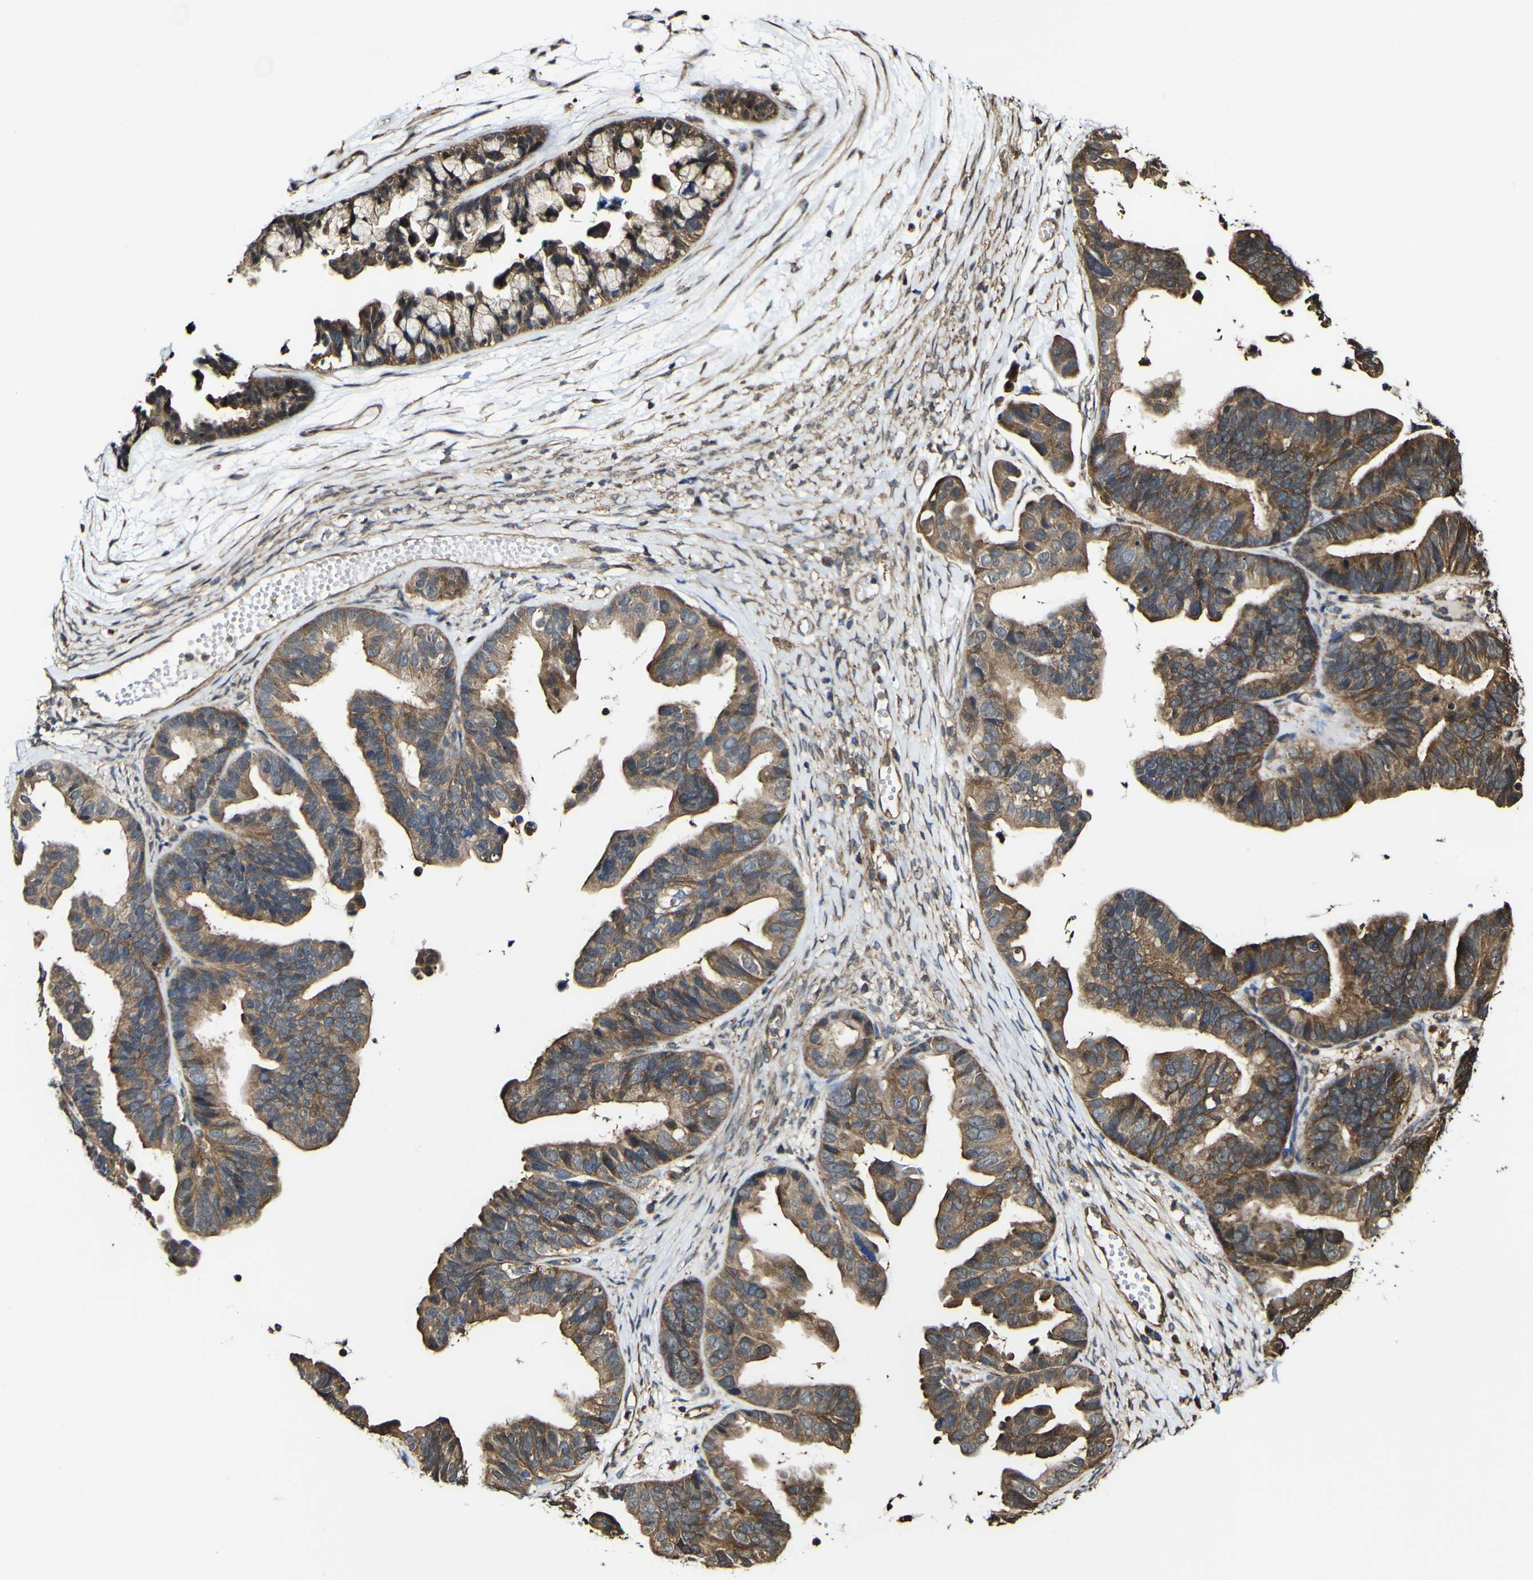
{"staining": {"intensity": "moderate", "quantity": ">75%", "location": "cytoplasmic/membranous"}, "tissue": "ovarian cancer", "cell_type": "Tumor cells", "image_type": "cancer", "snomed": [{"axis": "morphology", "description": "Cystadenocarcinoma, serous, NOS"}, {"axis": "topography", "description": "Ovary"}], "caption": "Brown immunohistochemical staining in human ovarian cancer reveals moderate cytoplasmic/membranous positivity in about >75% of tumor cells.", "gene": "PTPRR", "patient": {"sex": "female", "age": 56}}